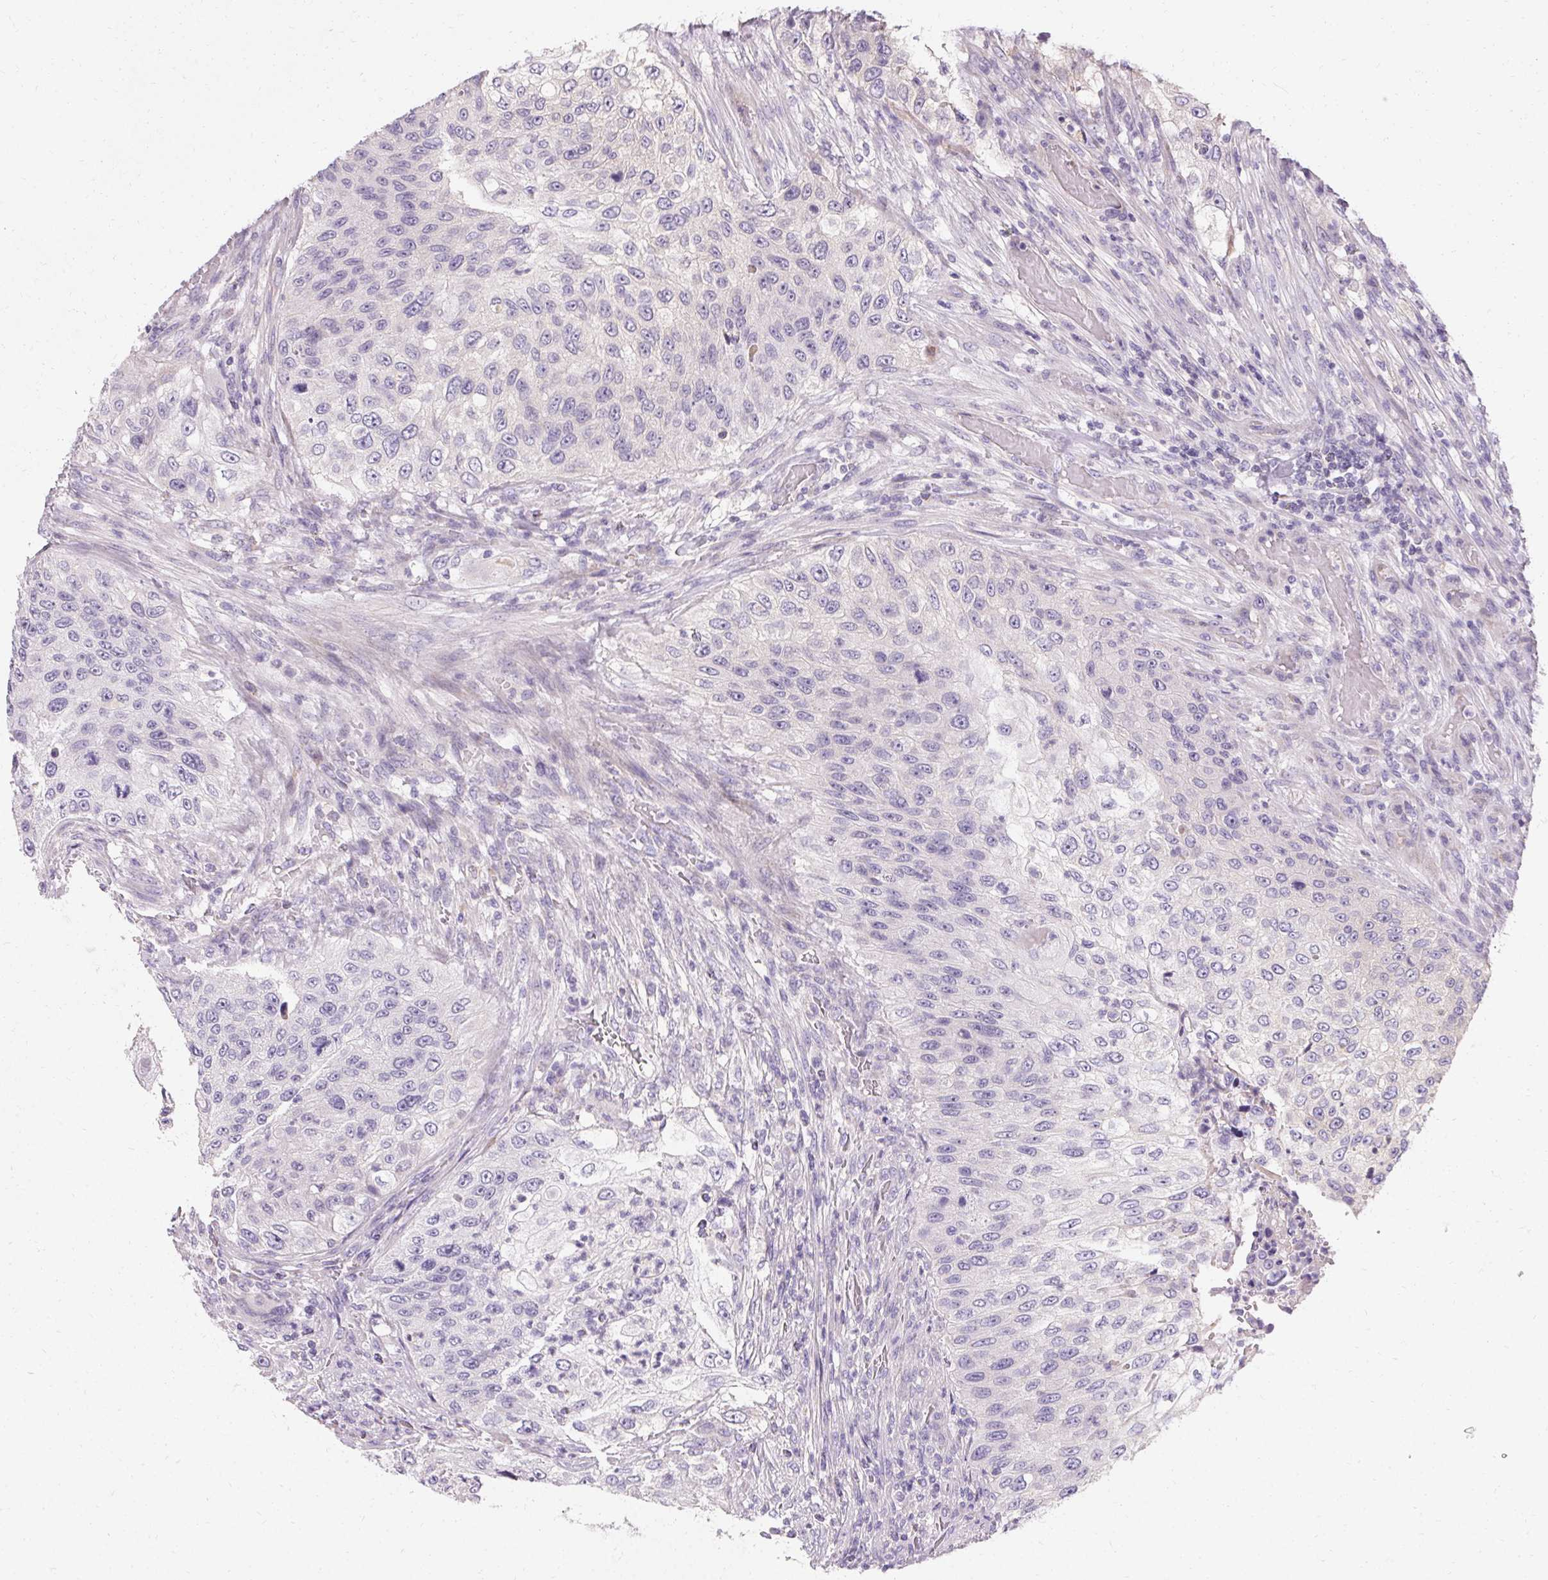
{"staining": {"intensity": "negative", "quantity": "none", "location": "none"}, "tissue": "urothelial cancer", "cell_type": "Tumor cells", "image_type": "cancer", "snomed": [{"axis": "morphology", "description": "Urothelial carcinoma, High grade"}, {"axis": "topography", "description": "Urinary bladder"}], "caption": "This is a photomicrograph of IHC staining of high-grade urothelial carcinoma, which shows no staining in tumor cells. The staining is performed using DAB (3,3'-diaminobenzidine) brown chromogen with nuclei counter-stained in using hematoxylin.", "gene": "TRIP13", "patient": {"sex": "female", "age": 60}}